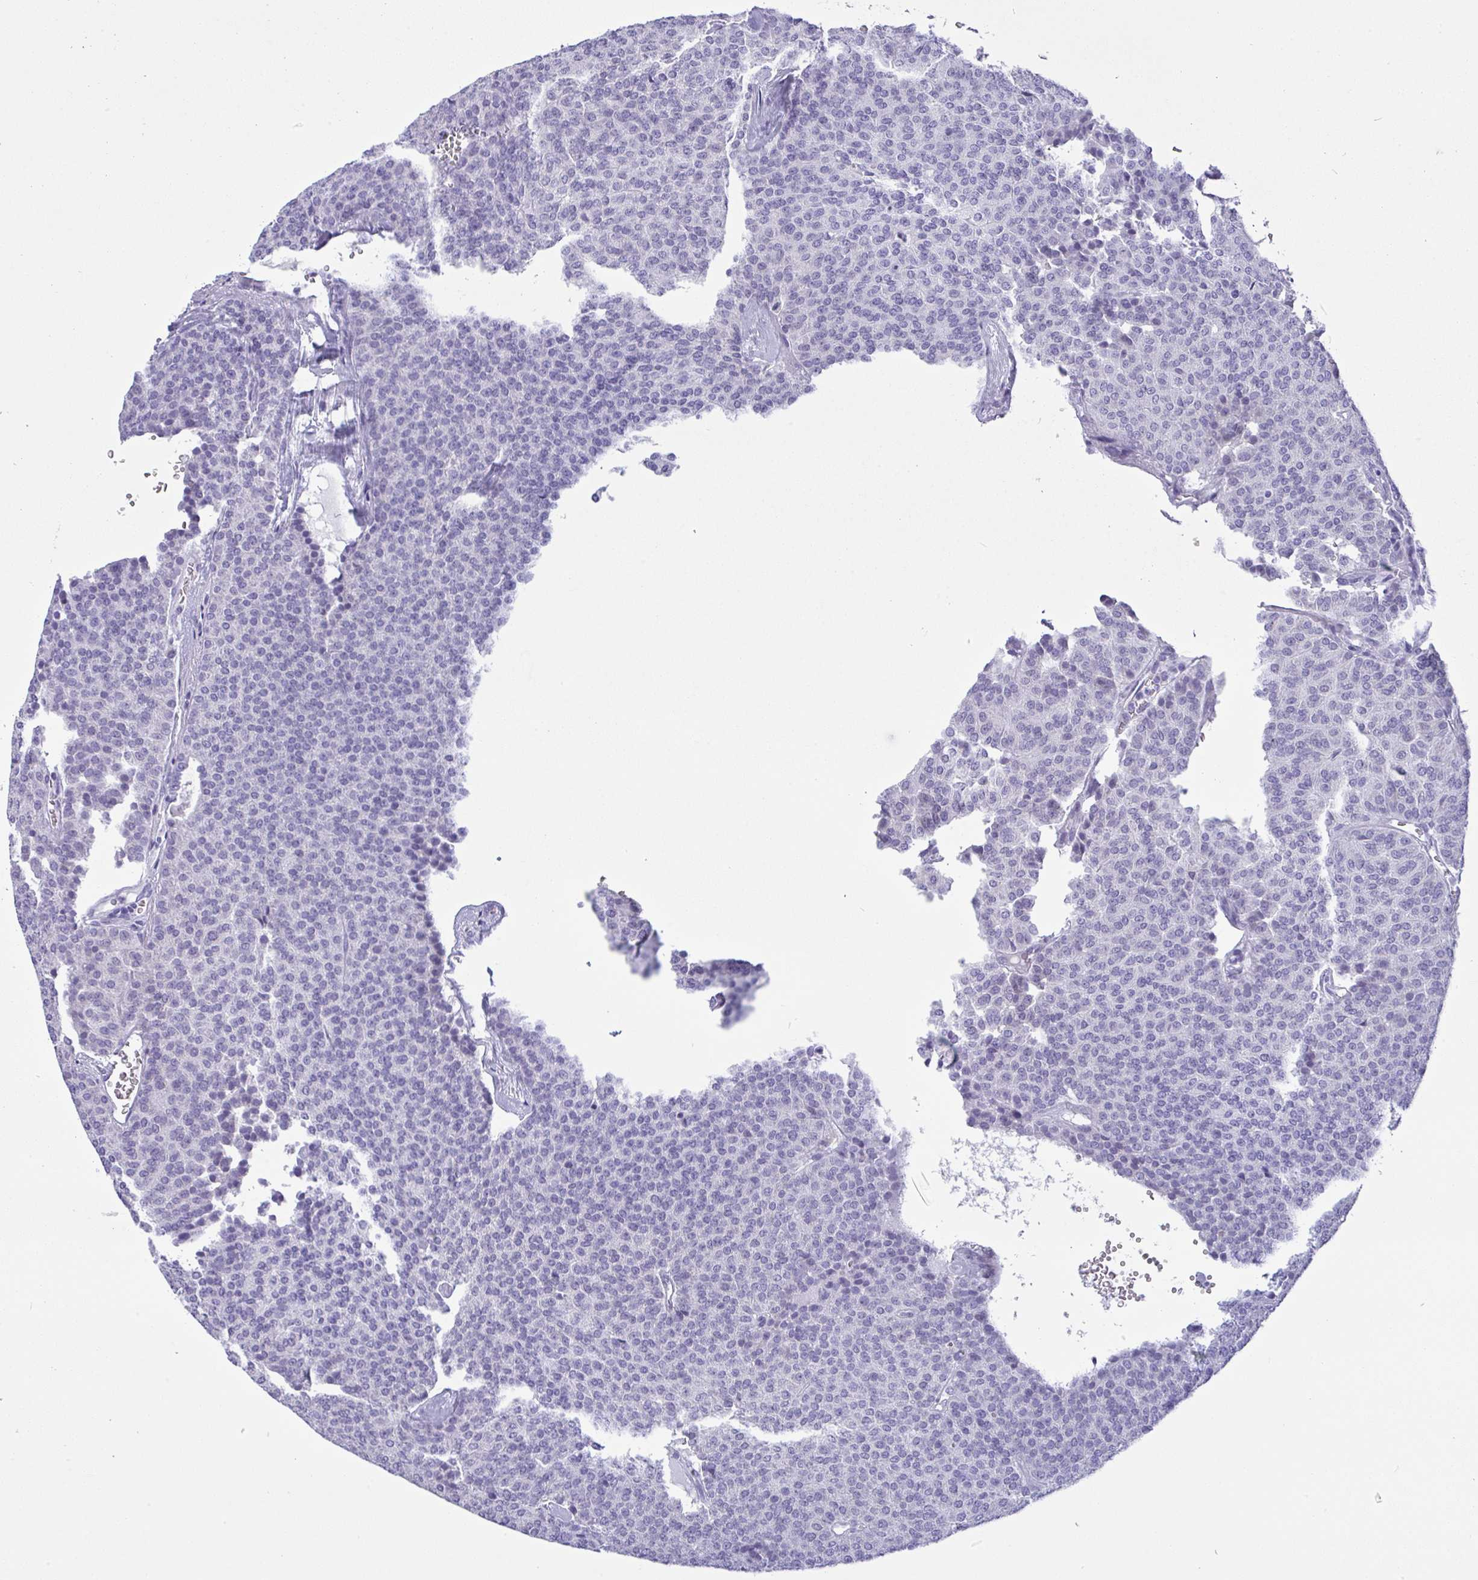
{"staining": {"intensity": "negative", "quantity": "none", "location": "none"}, "tissue": "carcinoid", "cell_type": "Tumor cells", "image_type": "cancer", "snomed": [{"axis": "morphology", "description": "Carcinoid, malignant, NOS"}, {"axis": "topography", "description": "Lung"}], "caption": "IHC photomicrograph of carcinoid stained for a protein (brown), which shows no expression in tumor cells. (DAB (3,3'-diaminobenzidine) IHC with hematoxylin counter stain).", "gene": "YBX2", "patient": {"sex": "male", "age": 61}}